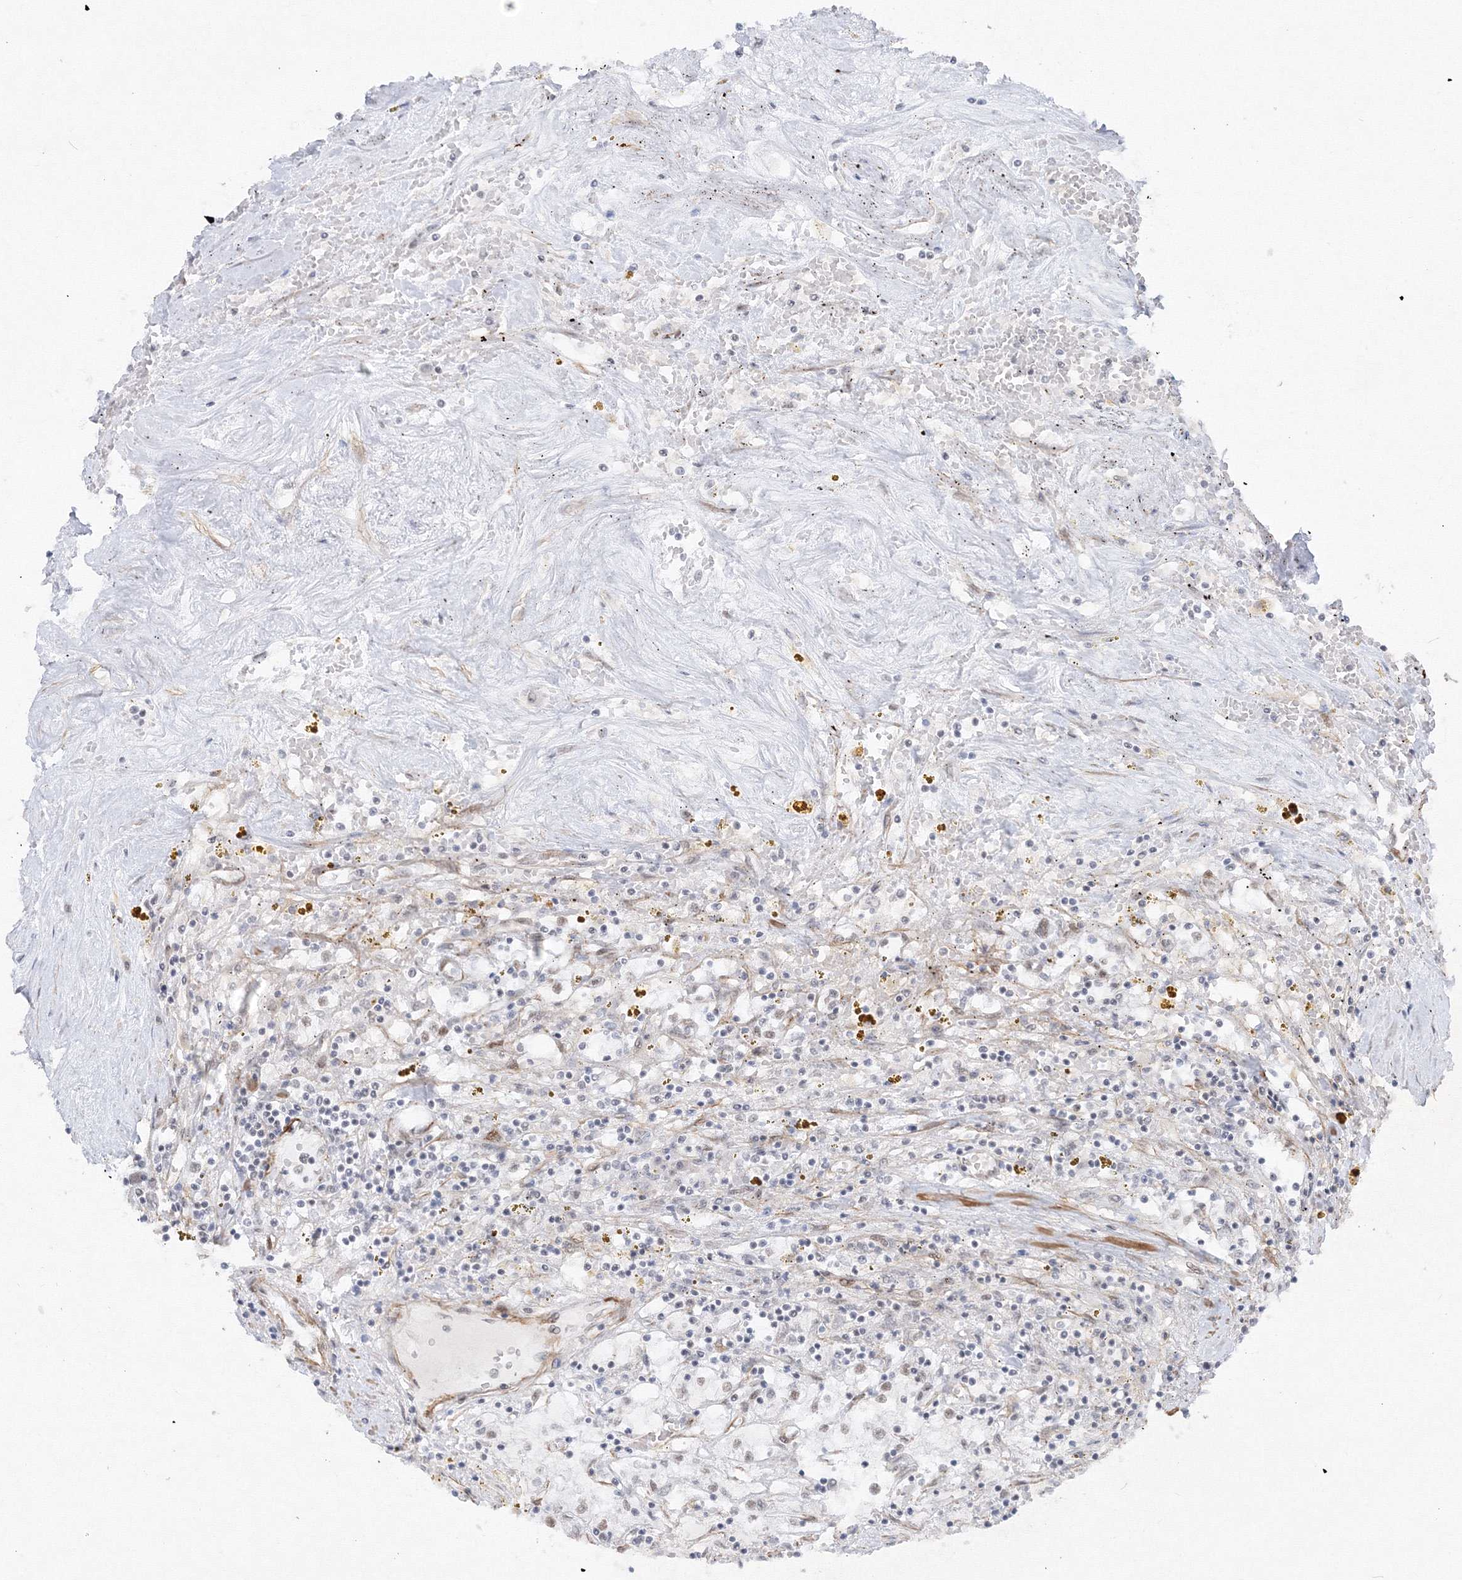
{"staining": {"intensity": "negative", "quantity": "none", "location": "none"}, "tissue": "renal cancer", "cell_type": "Tumor cells", "image_type": "cancer", "snomed": [{"axis": "morphology", "description": "Adenocarcinoma, NOS"}, {"axis": "topography", "description": "Kidney"}], "caption": "High magnification brightfield microscopy of renal adenocarcinoma stained with DAB (3,3'-diaminobenzidine) (brown) and counterstained with hematoxylin (blue): tumor cells show no significant expression.", "gene": "ZNF638", "patient": {"sex": "male", "age": 56}}